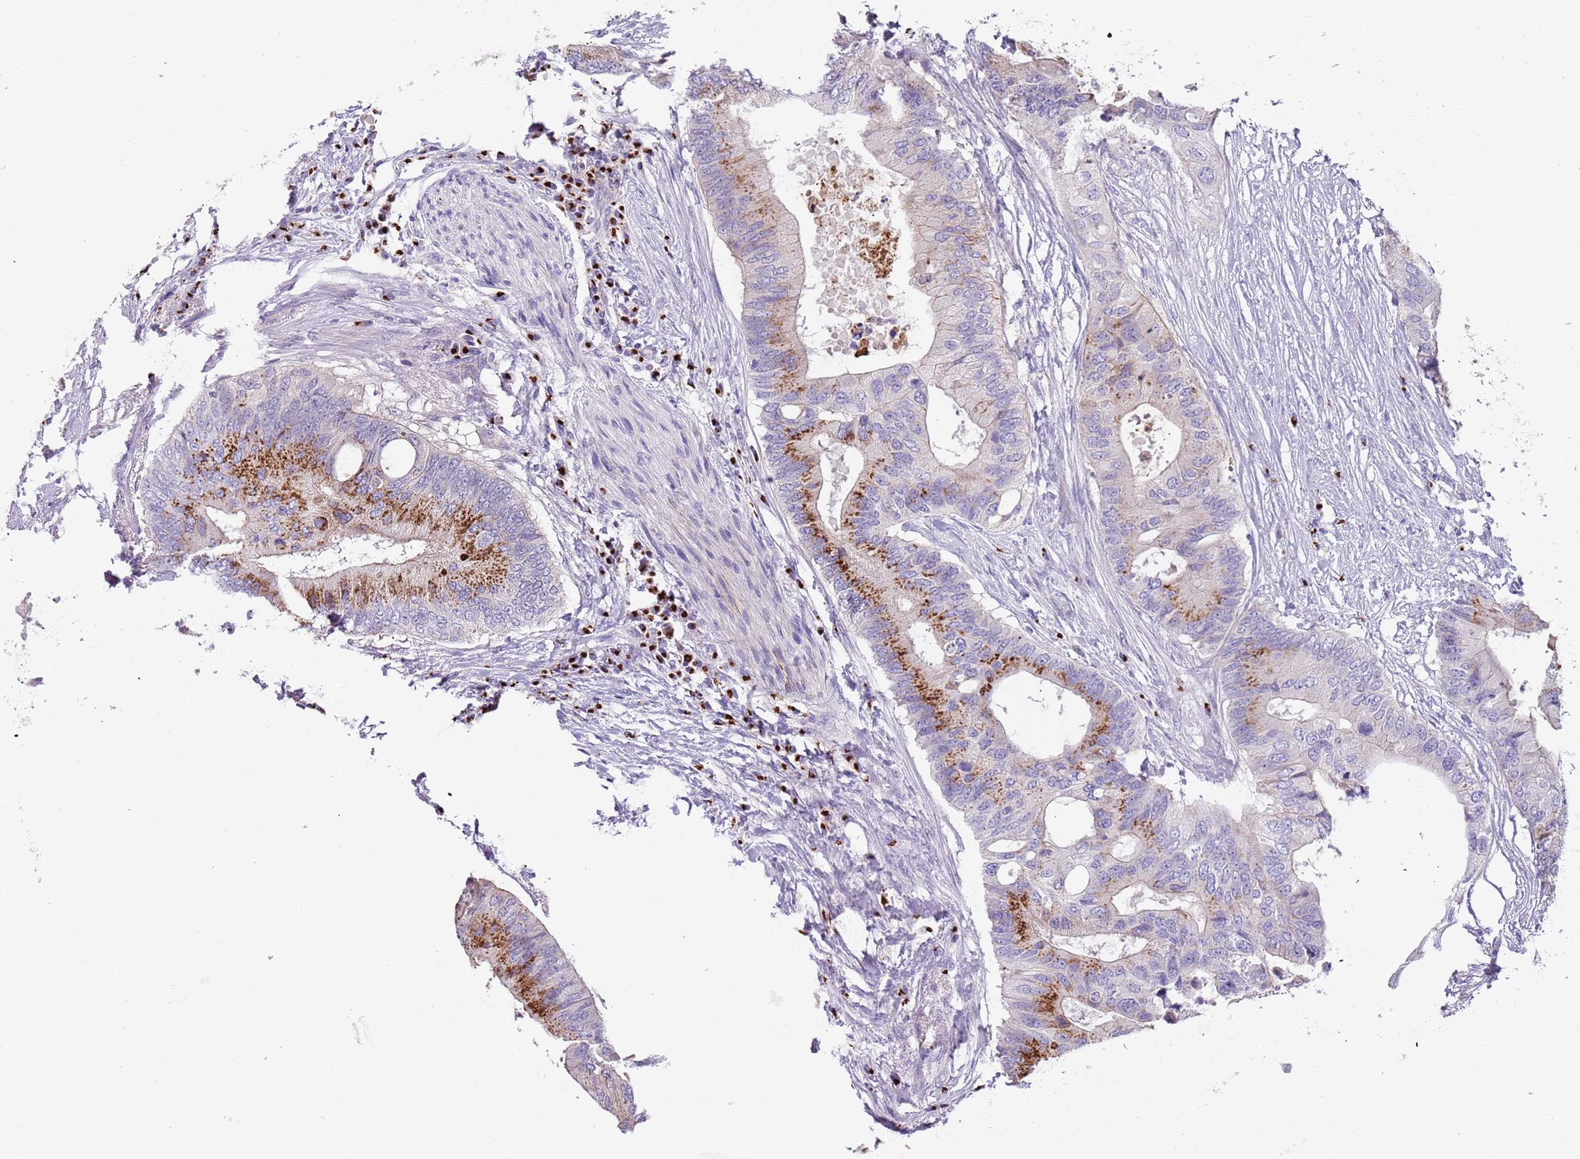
{"staining": {"intensity": "moderate", "quantity": "25%-75%", "location": "cytoplasmic/membranous"}, "tissue": "colorectal cancer", "cell_type": "Tumor cells", "image_type": "cancer", "snomed": [{"axis": "morphology", "description": "Adenocarcinoma, NOS"}, {"axis": "topography", "description": "Colon"}], "caption": "Immunohistochemical staining of human colorectal cancer reveals medium levels of moderate cytoplasmic/membranous protein staining in about 25%-75% of tumor cells.", "gene": "C2CD3", "patient": {"sex": "male", "age": 71}}